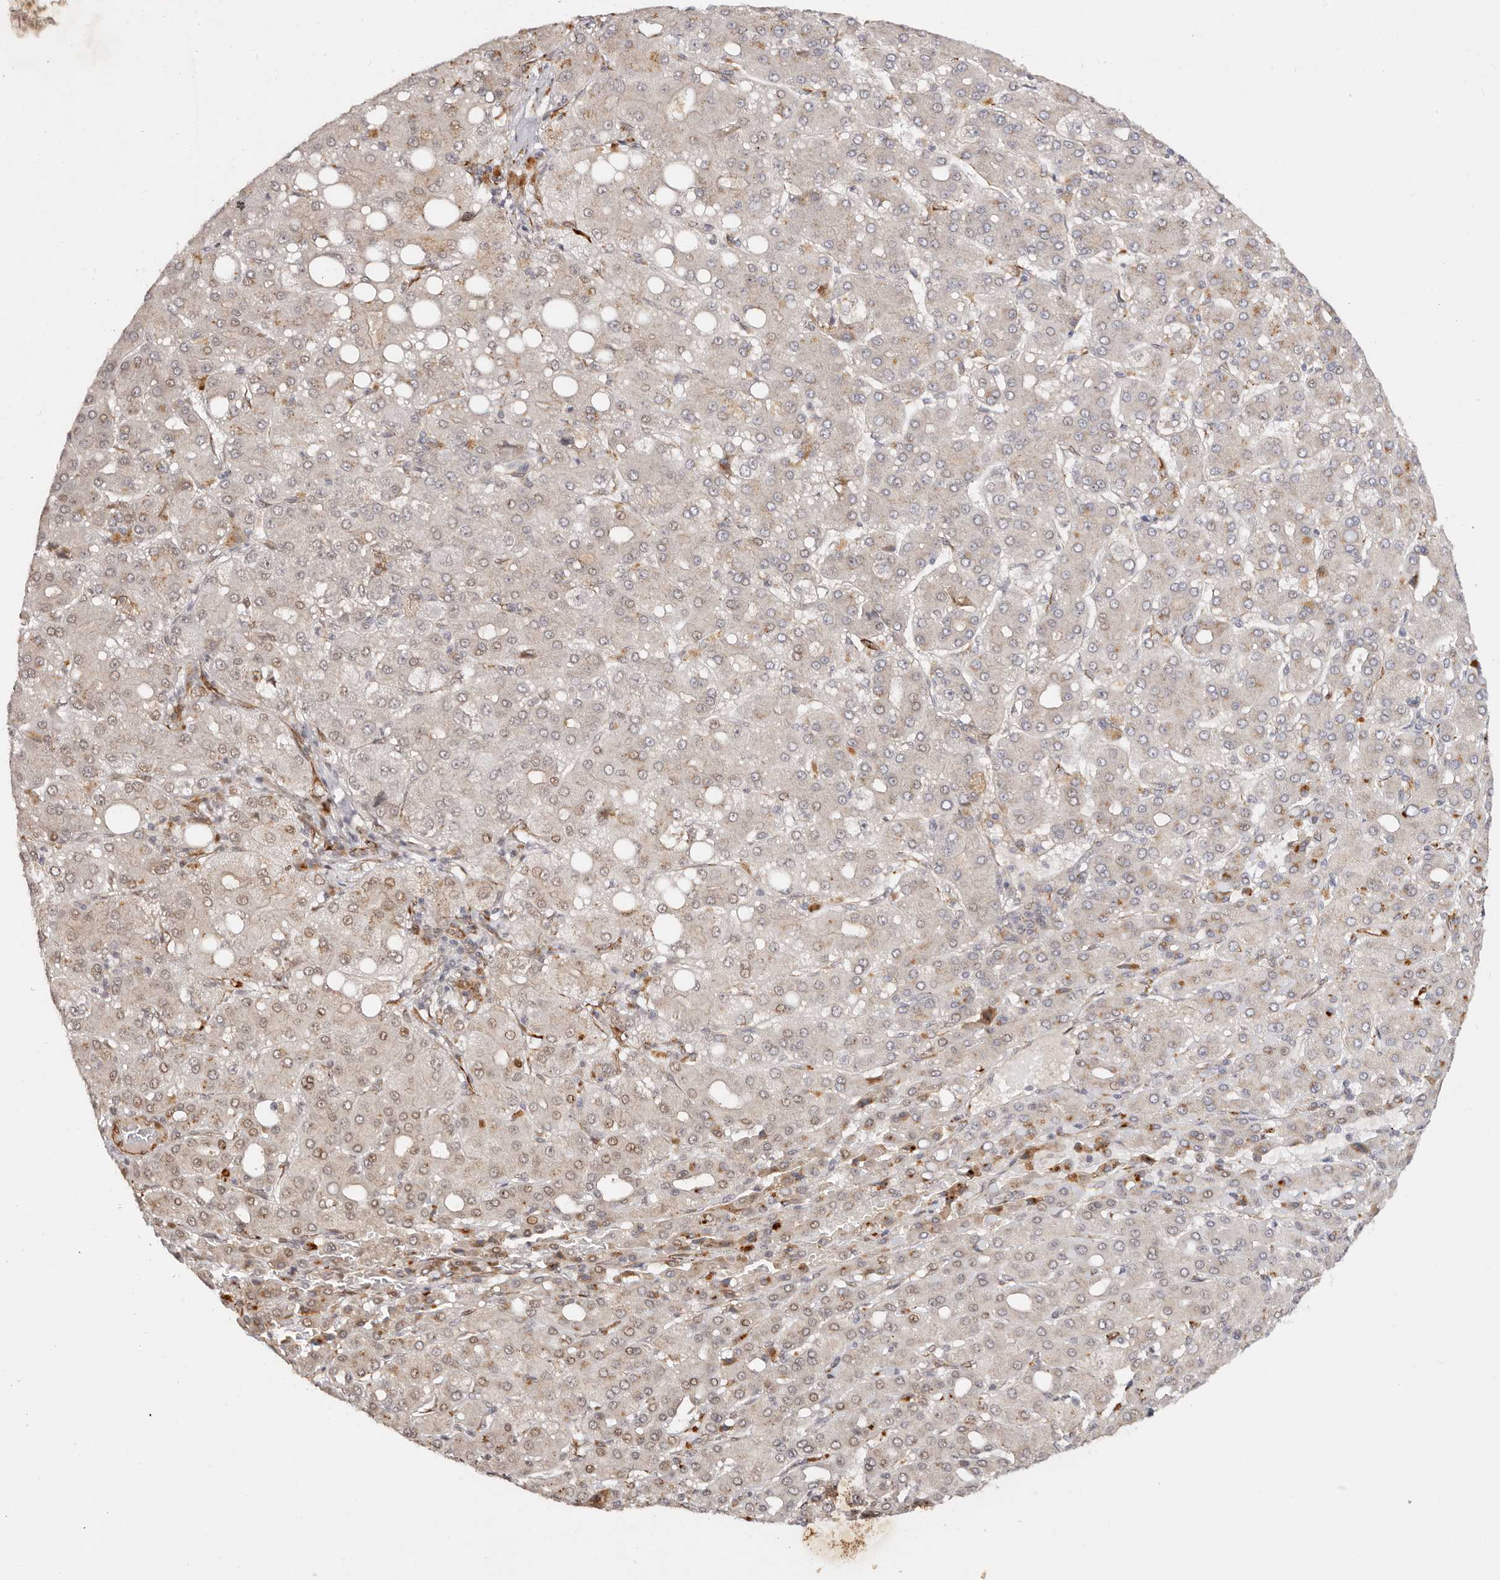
{"staining": {"intensity": "moderate", "quantity": "25%-75%", "location": "cytoplasmic/membranous,nuclear"}, "tissue": "liver cancer", "cell_type": "Tumor cells", "image_type": "cancer", "snomed": [{"axis": "morphology", "description": "Carcinoma, Hepatocellular, NOS"}, {"axis": "topography", "description": "Liver"}], "caption": "Immunohistochemistry (IHC) image of neoplastic tissue: liver cancer (hepatocellular carcinoma) stained using immunohistochemistry displays medium levels of moderate protein expression localized specifically in the cytoplasmic/membranous and nuclear of tumor cells, appearing as a cytoplasmic/membranous and nuclear brown color.", "gene": "BCL2L15", "patient": {"sex": "male", "age": 65}}